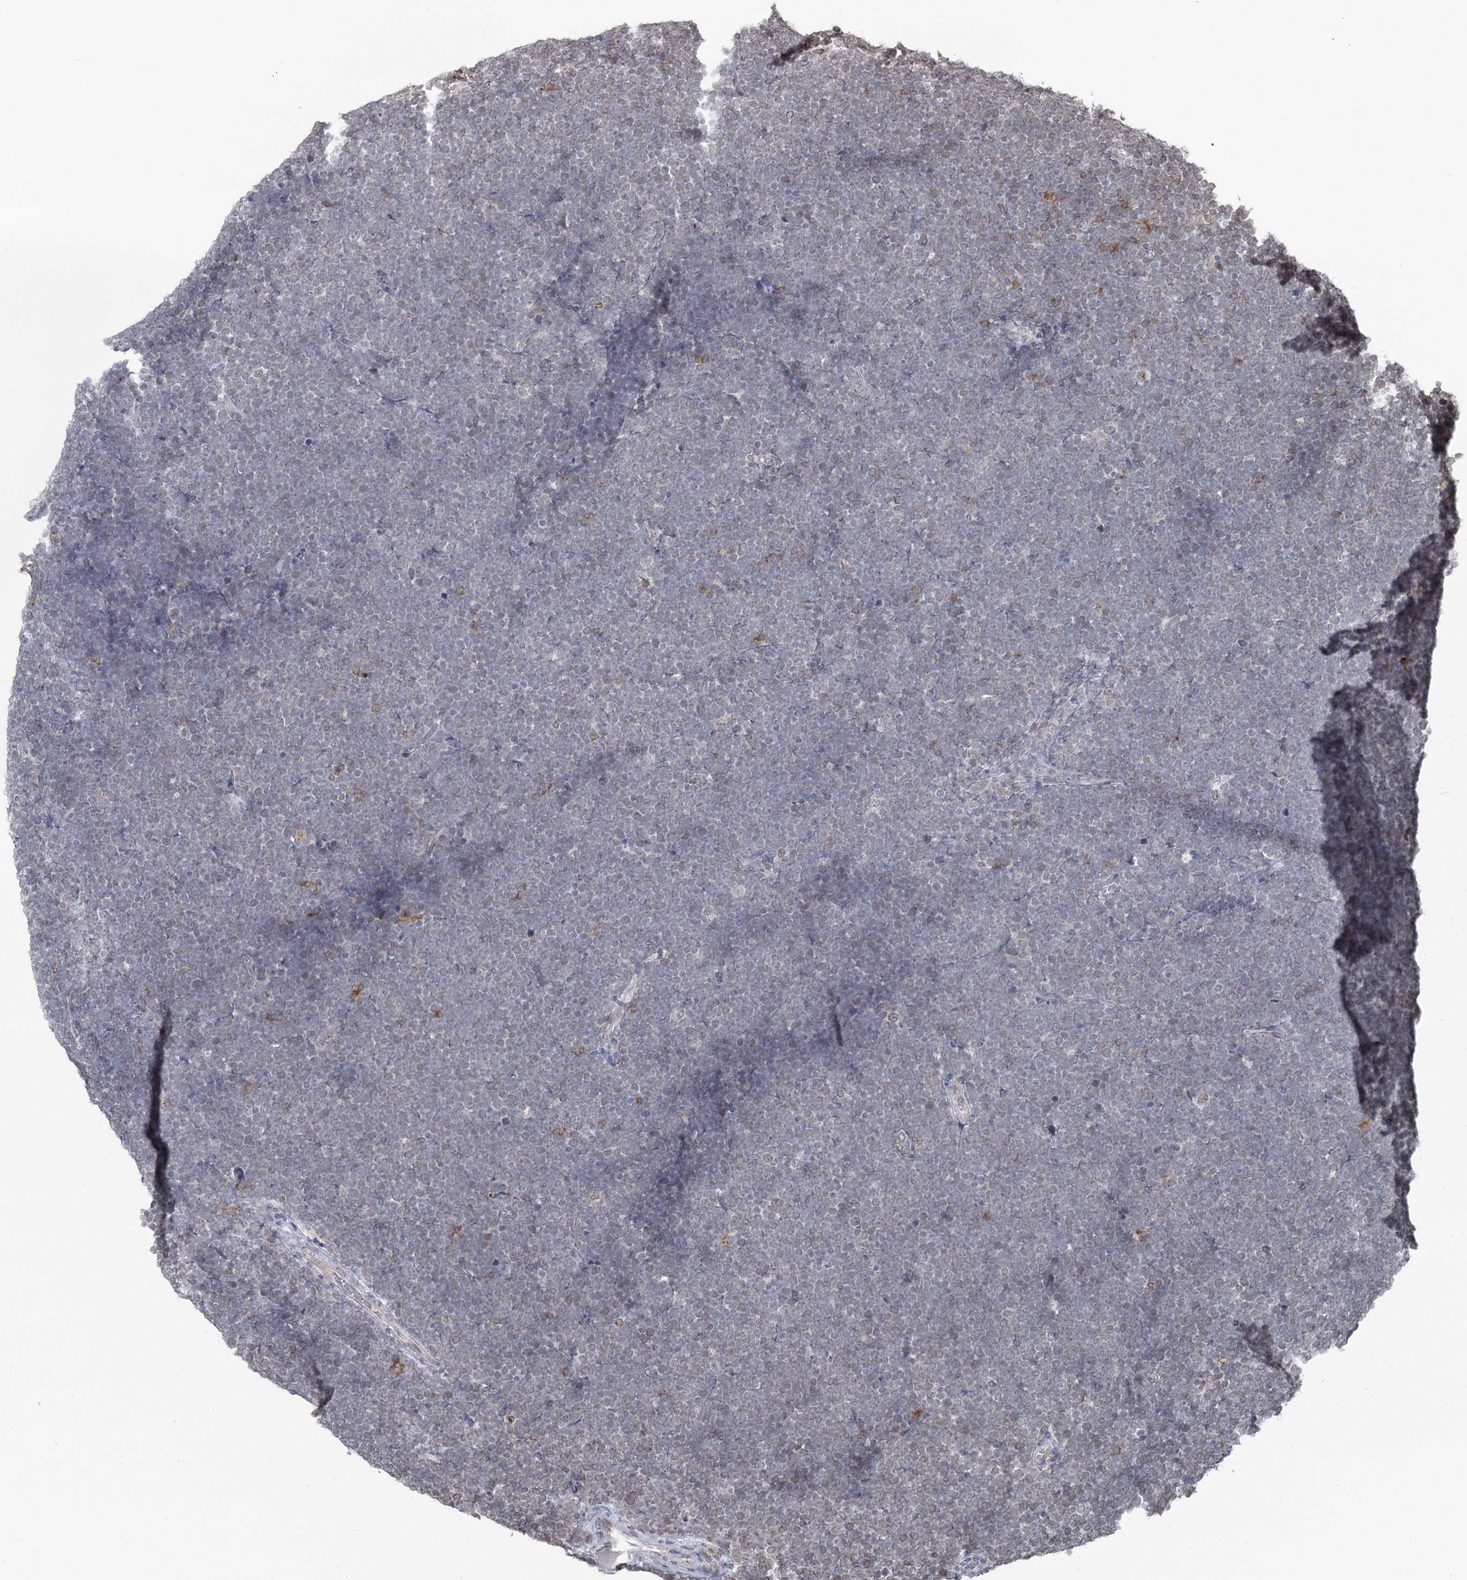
{"staining": {"intensity": "negative", "quantity": "none", "location": "none"}, "tissue": "lymphoma", "cell_type": "Tumor cells", "image_type": "cancer", "snomed": [{"axis": "morphology", "description": "Malignant lymphoma, non-Hodgkin's type, High grade"}, {"axis": "topography", "description": "Lymph node"}], "caption": "This is an immunohistochemistry (IHC) histopathology image of high-grade malignant lymphoma, non-Hodgkin's type. There is no positivity in tumor cells.", "gene": "RNF6", "patient": {"sex": "male", "age": 13}}